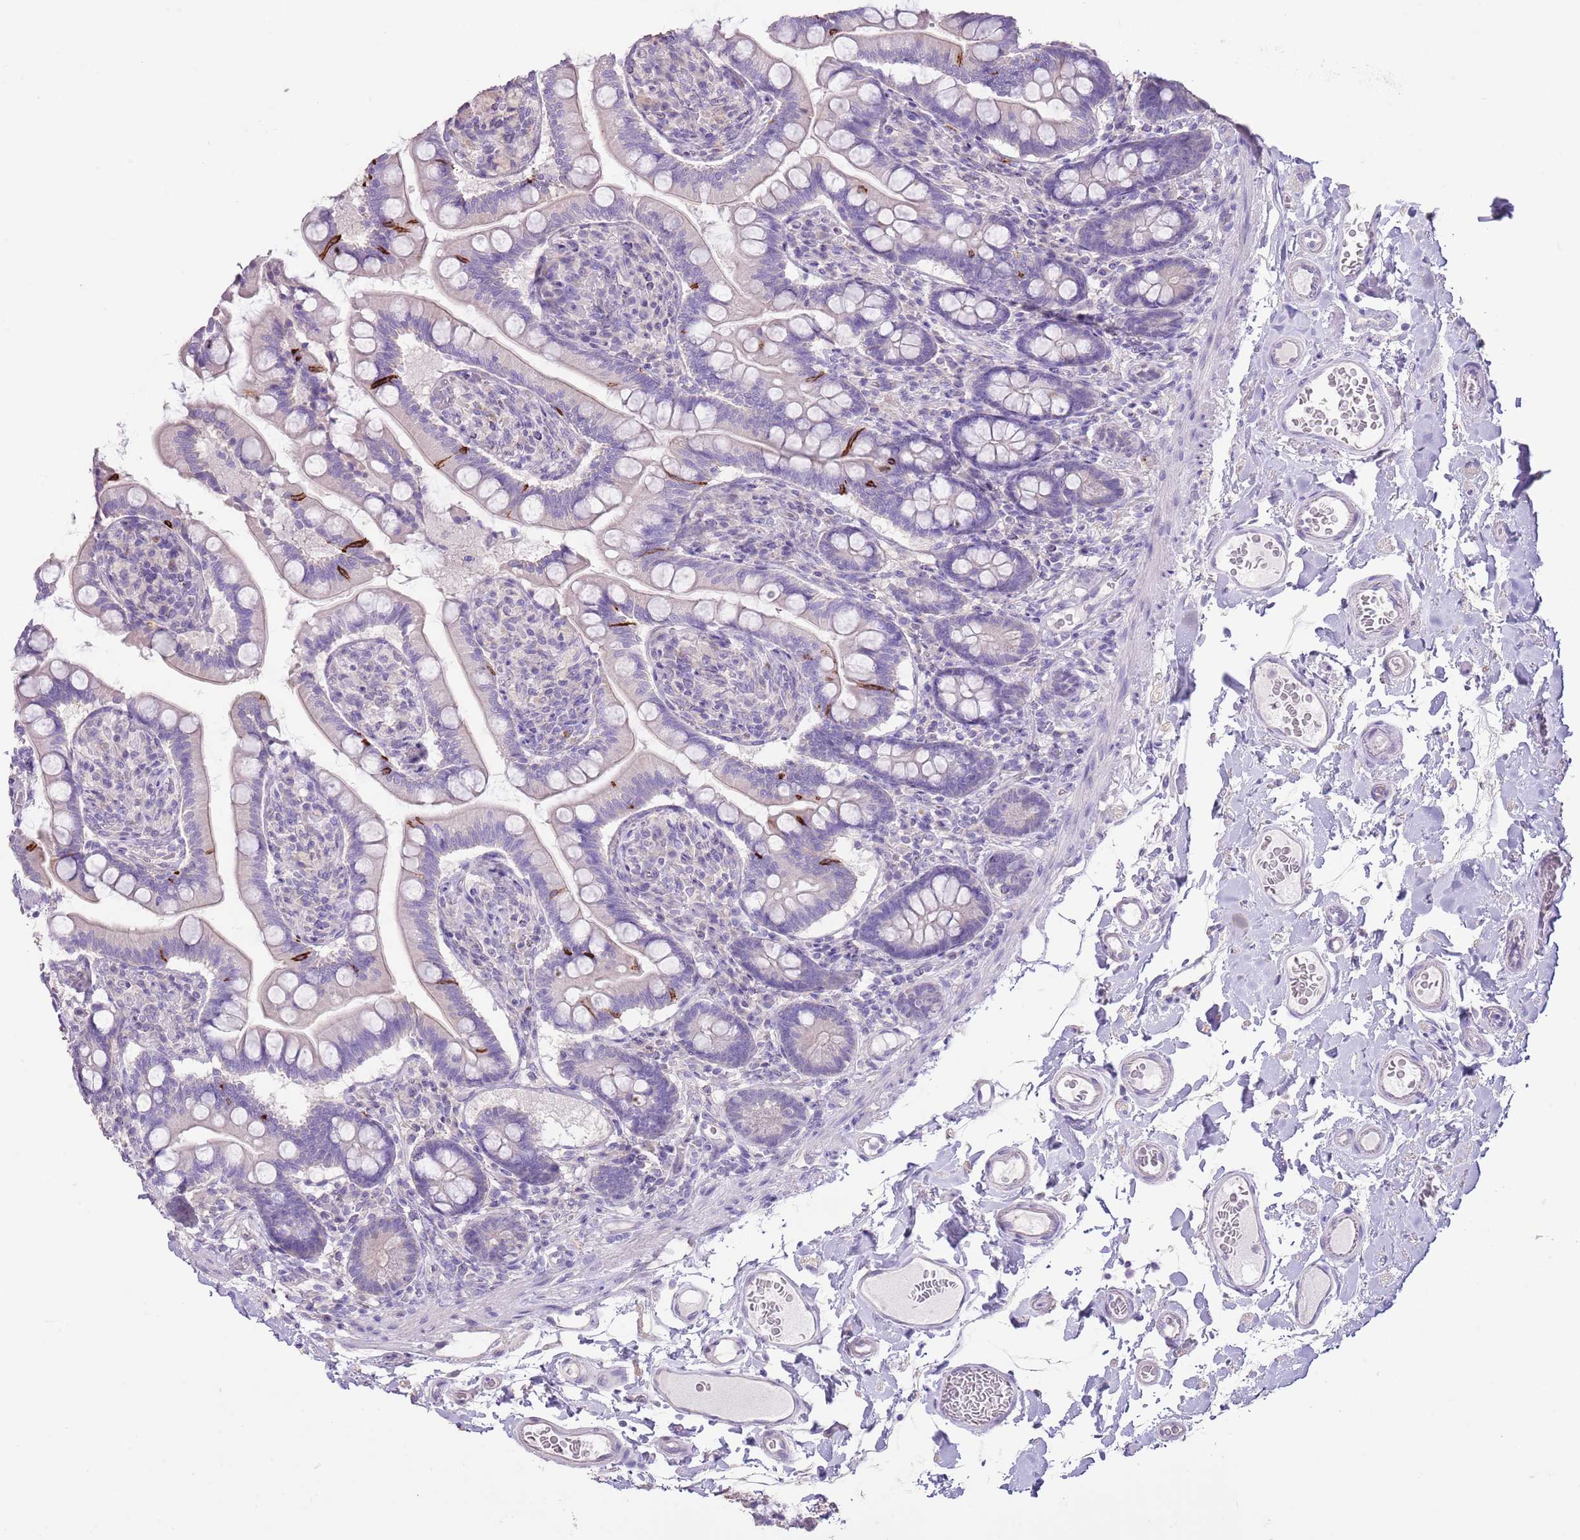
{"staining": {"intensity": "strong", "quantity": "<25%", "location": "cytoplasmic/membranous"}, "tissue": "small intestine", "cell_type": "Glandular cells", "image_type": "normal", "snomed": [{"axis": "morphology", "description": "Normal tissue, NOS"}, {"axis": "topography", "description": "Small intestine"}], "caption": "Immunohistochemistry (IHC) image of normal small intestine: small intestine stained using immunohistochemistry displays medium levels of strong protein expression localized specifically in the cytoplasmic/membranous of glandular cells, appearing as a cytoplasmic/membranous brown color.", "gene": "BLOC1S2", "patient": {"sex": "female", "age": 64}}